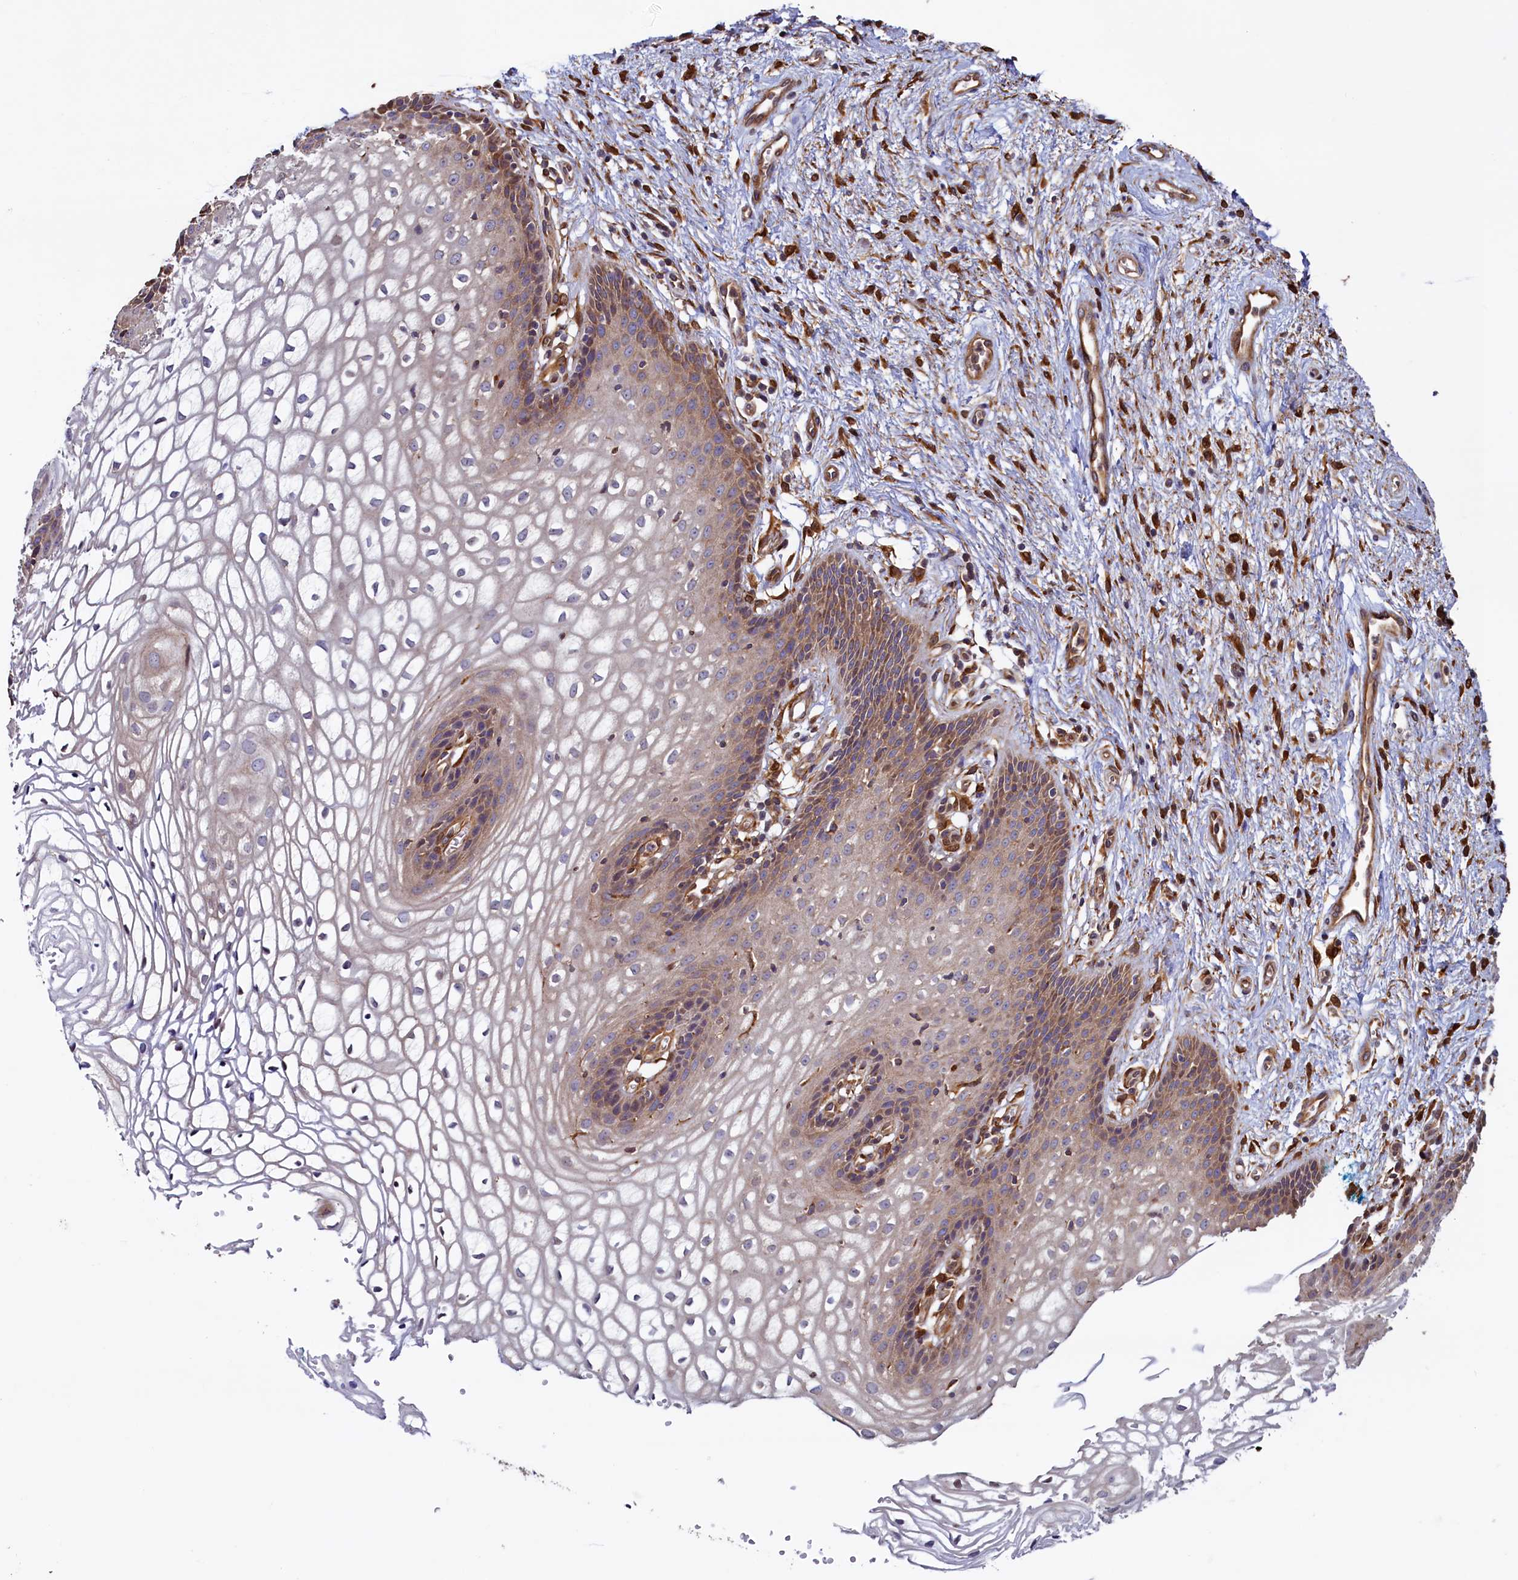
{"staining": {"intensity": "moderate", "quantity": "25%-75%", "location": "cytoplasmic/membranous"}, "tissue": "vagina", "cell_type": "Squamous epithelial cells", "image_type": "normal", "snomed": [{"axis": "morphology", "description": "Normal tissue, NOS"}, {"axis": "topography", "description": "Vagina"}], "caption": "Brown immunohistochemical staining in normal human vagina demonstrates moderate cytoplasmic/membranous staining in approximately 25%-75% of squamous epithelial cells.", "gene": "ATXN2L", "patient": {"sex": "female", "age": 34}}